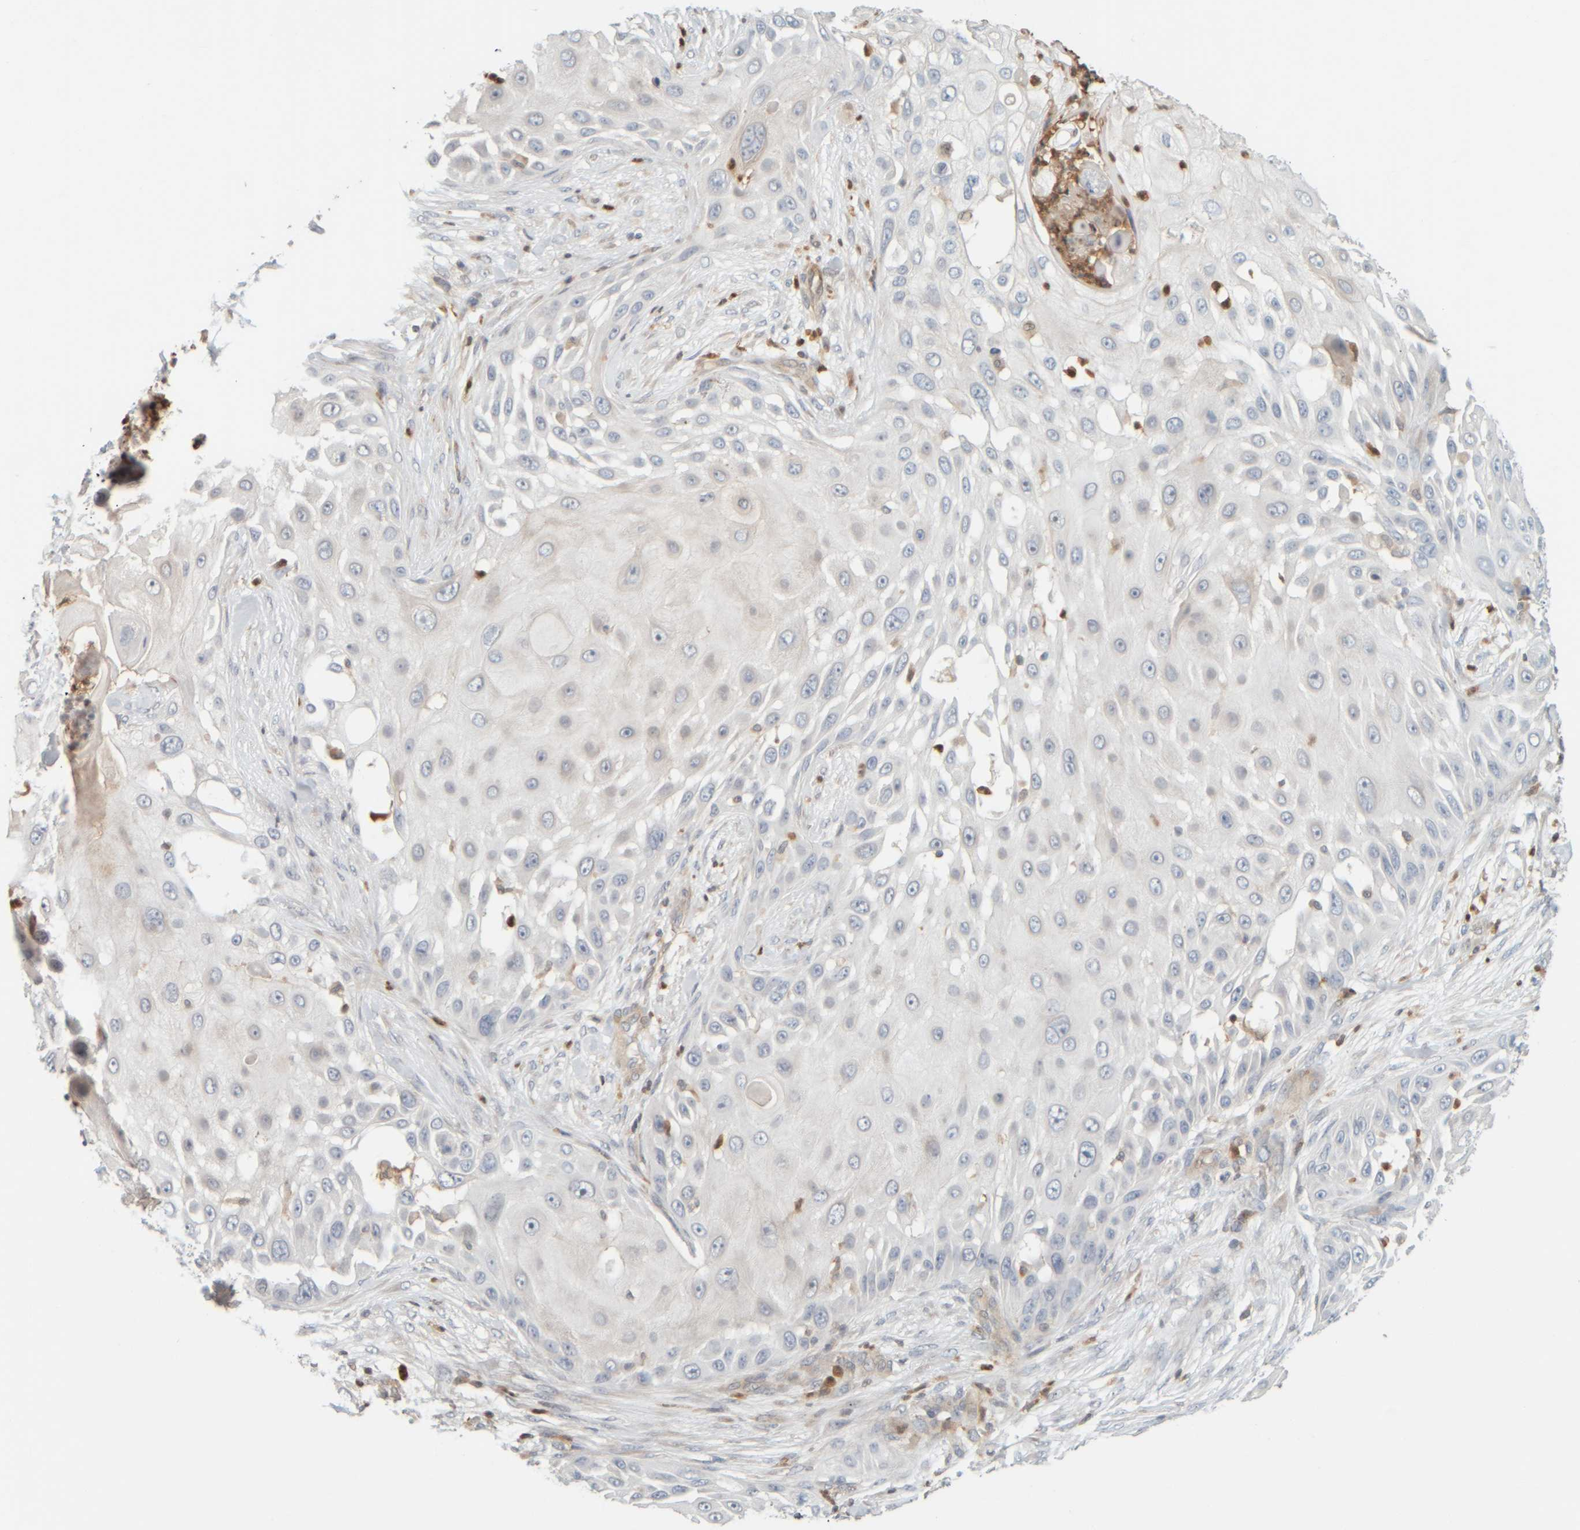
{"staining": {"intensity": "negative", "quantity": "none", "location": "none"}, "tissue": "skin cancer", "cell_type": "Tumor cells", "image_type": "cancer", "snomed": [{"axis": "morphology", "description": "Squamous cell carcinoma, NOS"}, {"axis": "topography", "description": "Skin"}], "caption": "The image exhibits no significant expression in tumor cells of skin cancer (squamous cell carcinoma). The staining is performed using DAB brown chromogen with nuclei counter-stained in using hematoxylin.", "gene": "PTGES3L-AARSD1", "patient": {"sex": "female", "age": 44}}